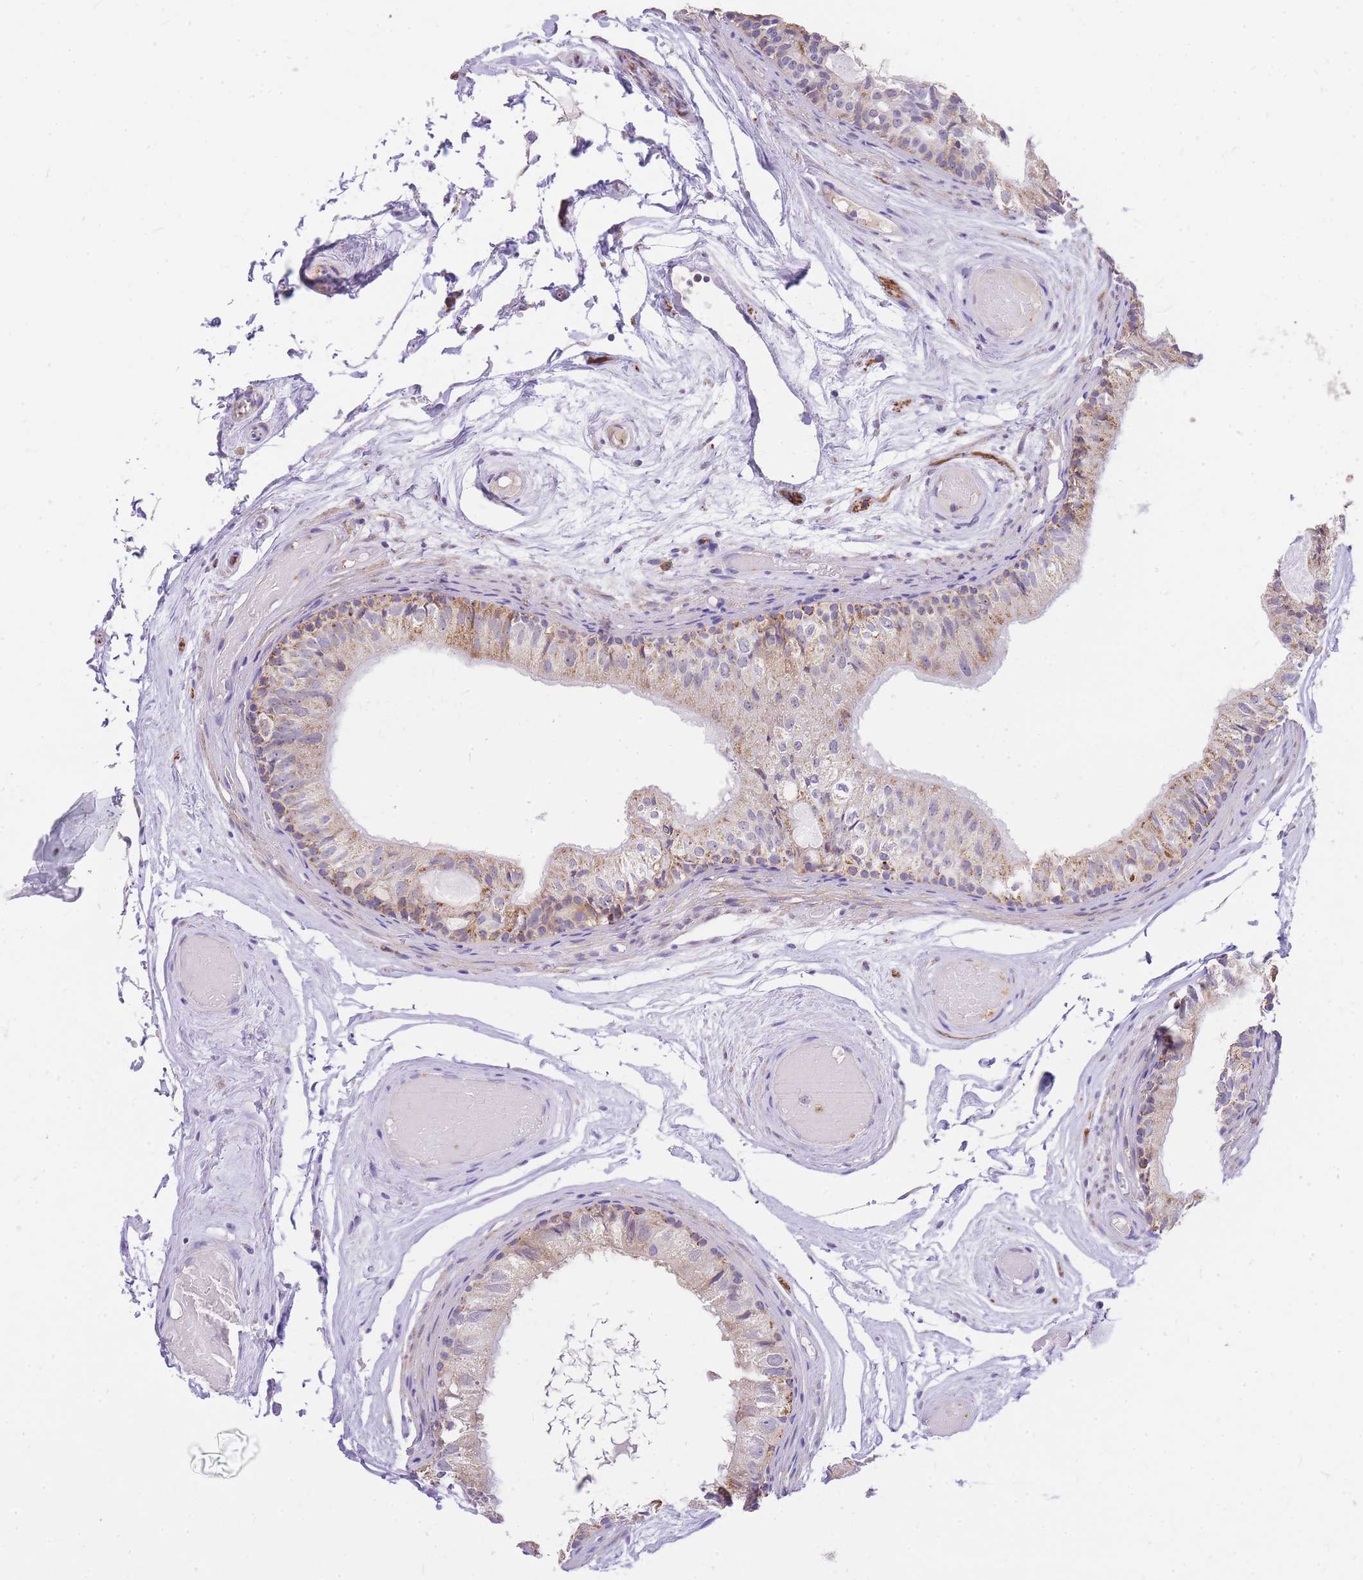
{"staining": {"intensity": "moderate", "quantity": "<25%", "location": "cytoplasmic/membranous"}, "tissue": "epididymis", "cell_type": "Glandular cells", "image_type": "normal", "snomed": [{"axis": "morphology", "description": "Normal tissue, NOS"}, {"axis": "topography", "description": "Epididymis"}], "caption": "Glandular cells exhibit moderate cytoplasmic/membranous expression in approximately <25% of cells in unremarkable epididymis. (brown staining indicates protein expression, while blue staining denotes nuclei).", "gene": "C2orf88", "patient": {"sex": "male", "age": 79}}